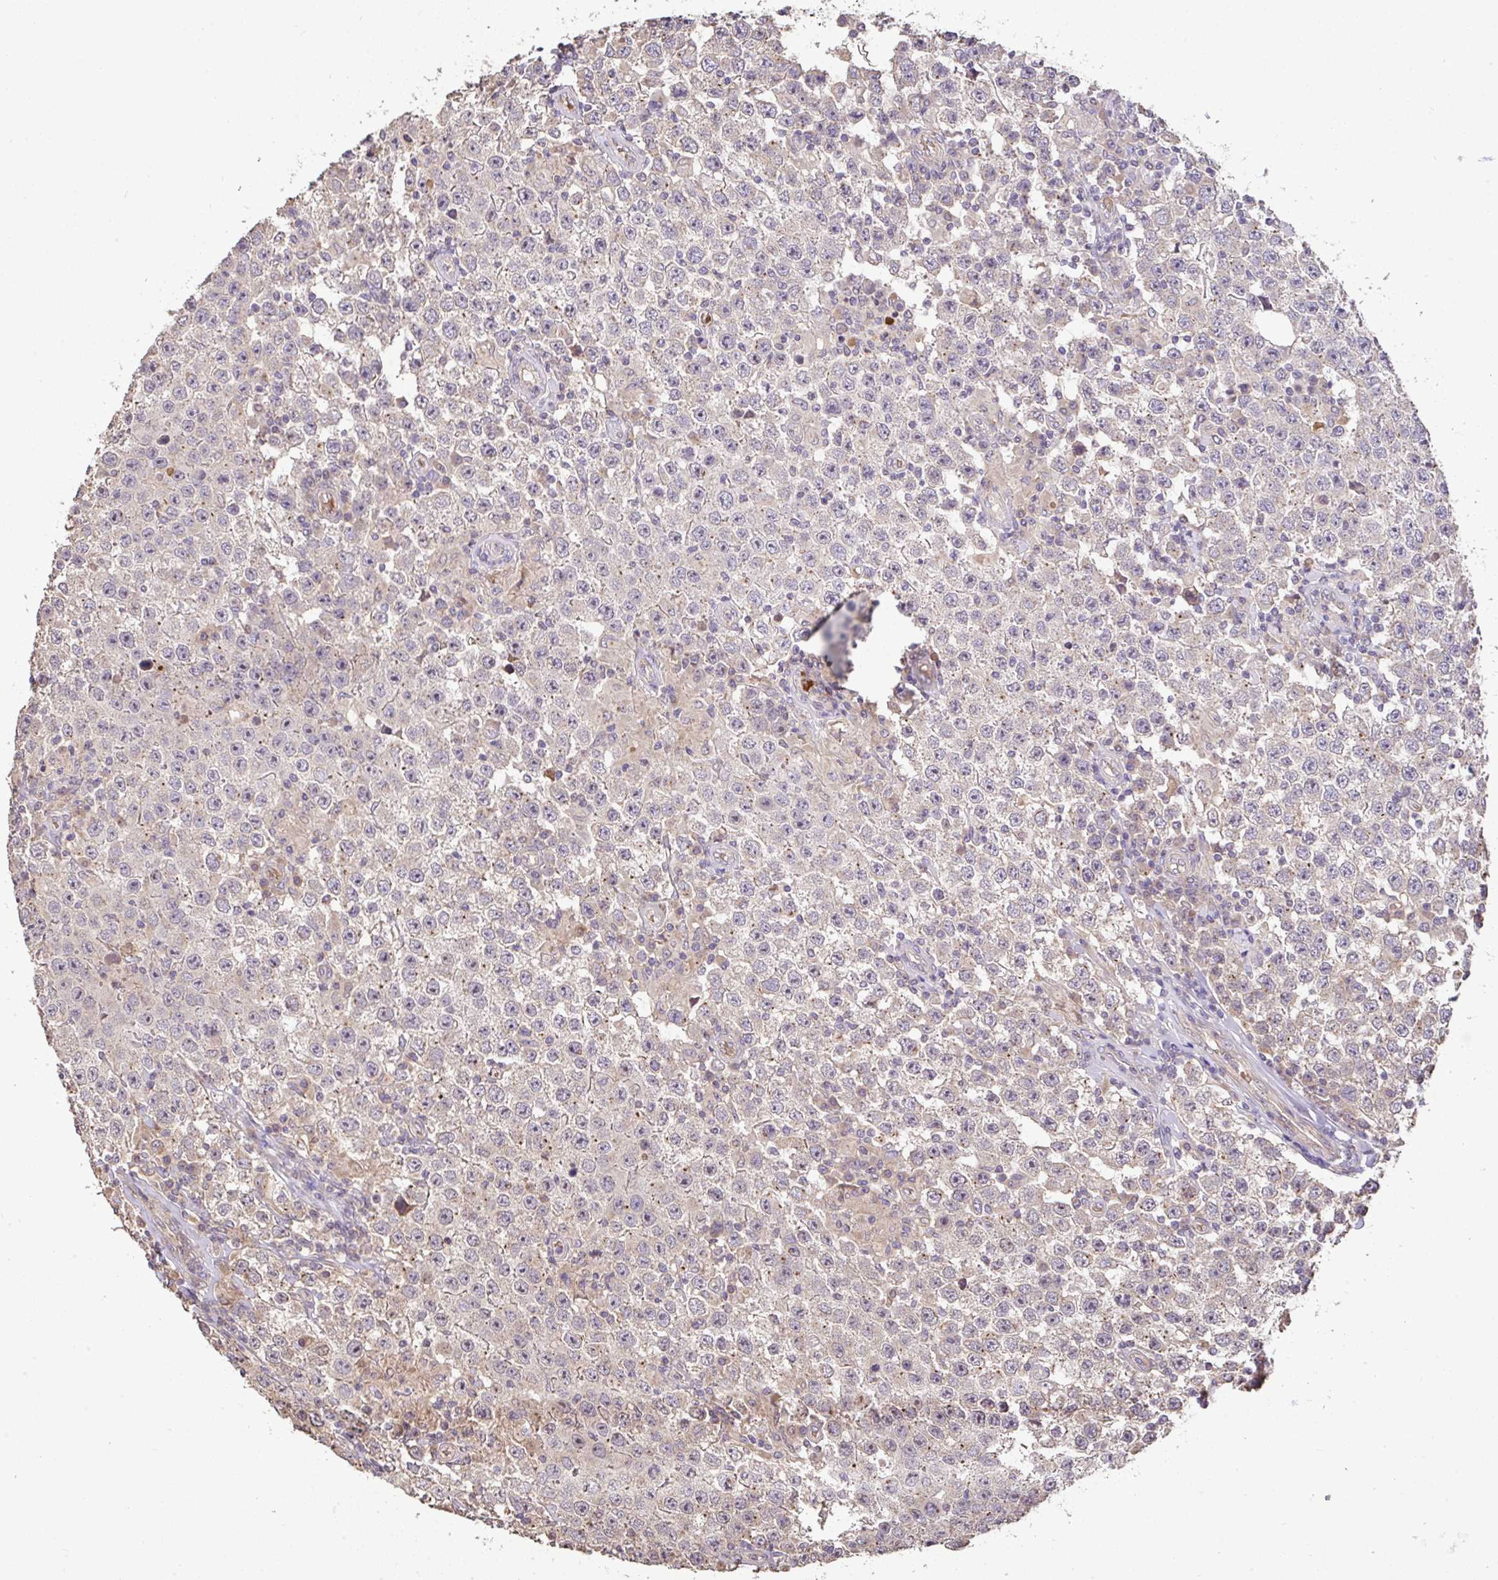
{"staining": {"intensity": "weak", "quantity": "<25%", "location": "cytoplasmic/membranous"}, "tissue": "testis cancer", "cell_type": "Tumor cells", "image_type": "cancer", "snomed": [{"axis": "morphology", "description": "Normal tissue, NOS"}, {"axis": "morphology", "description": "Urothelial carcinoma, High grade"}, {"axis": "morphology", "description": "Seminoma, NOS"}, {"axis": "morphology", "description": "Carcinoma, Embryonal, NOS"}, {"axis": "topography", "description": "Urinary bladder"}, {"axis": "topography", "description": "Testis"}], "caption": "DAB immunohistochemical staining of human testis embryonal carcinoma shows no significant positivity in tumor cells.", "gene": "C1QTNF9B", "patient": {"sex": "male", "age": 41}}